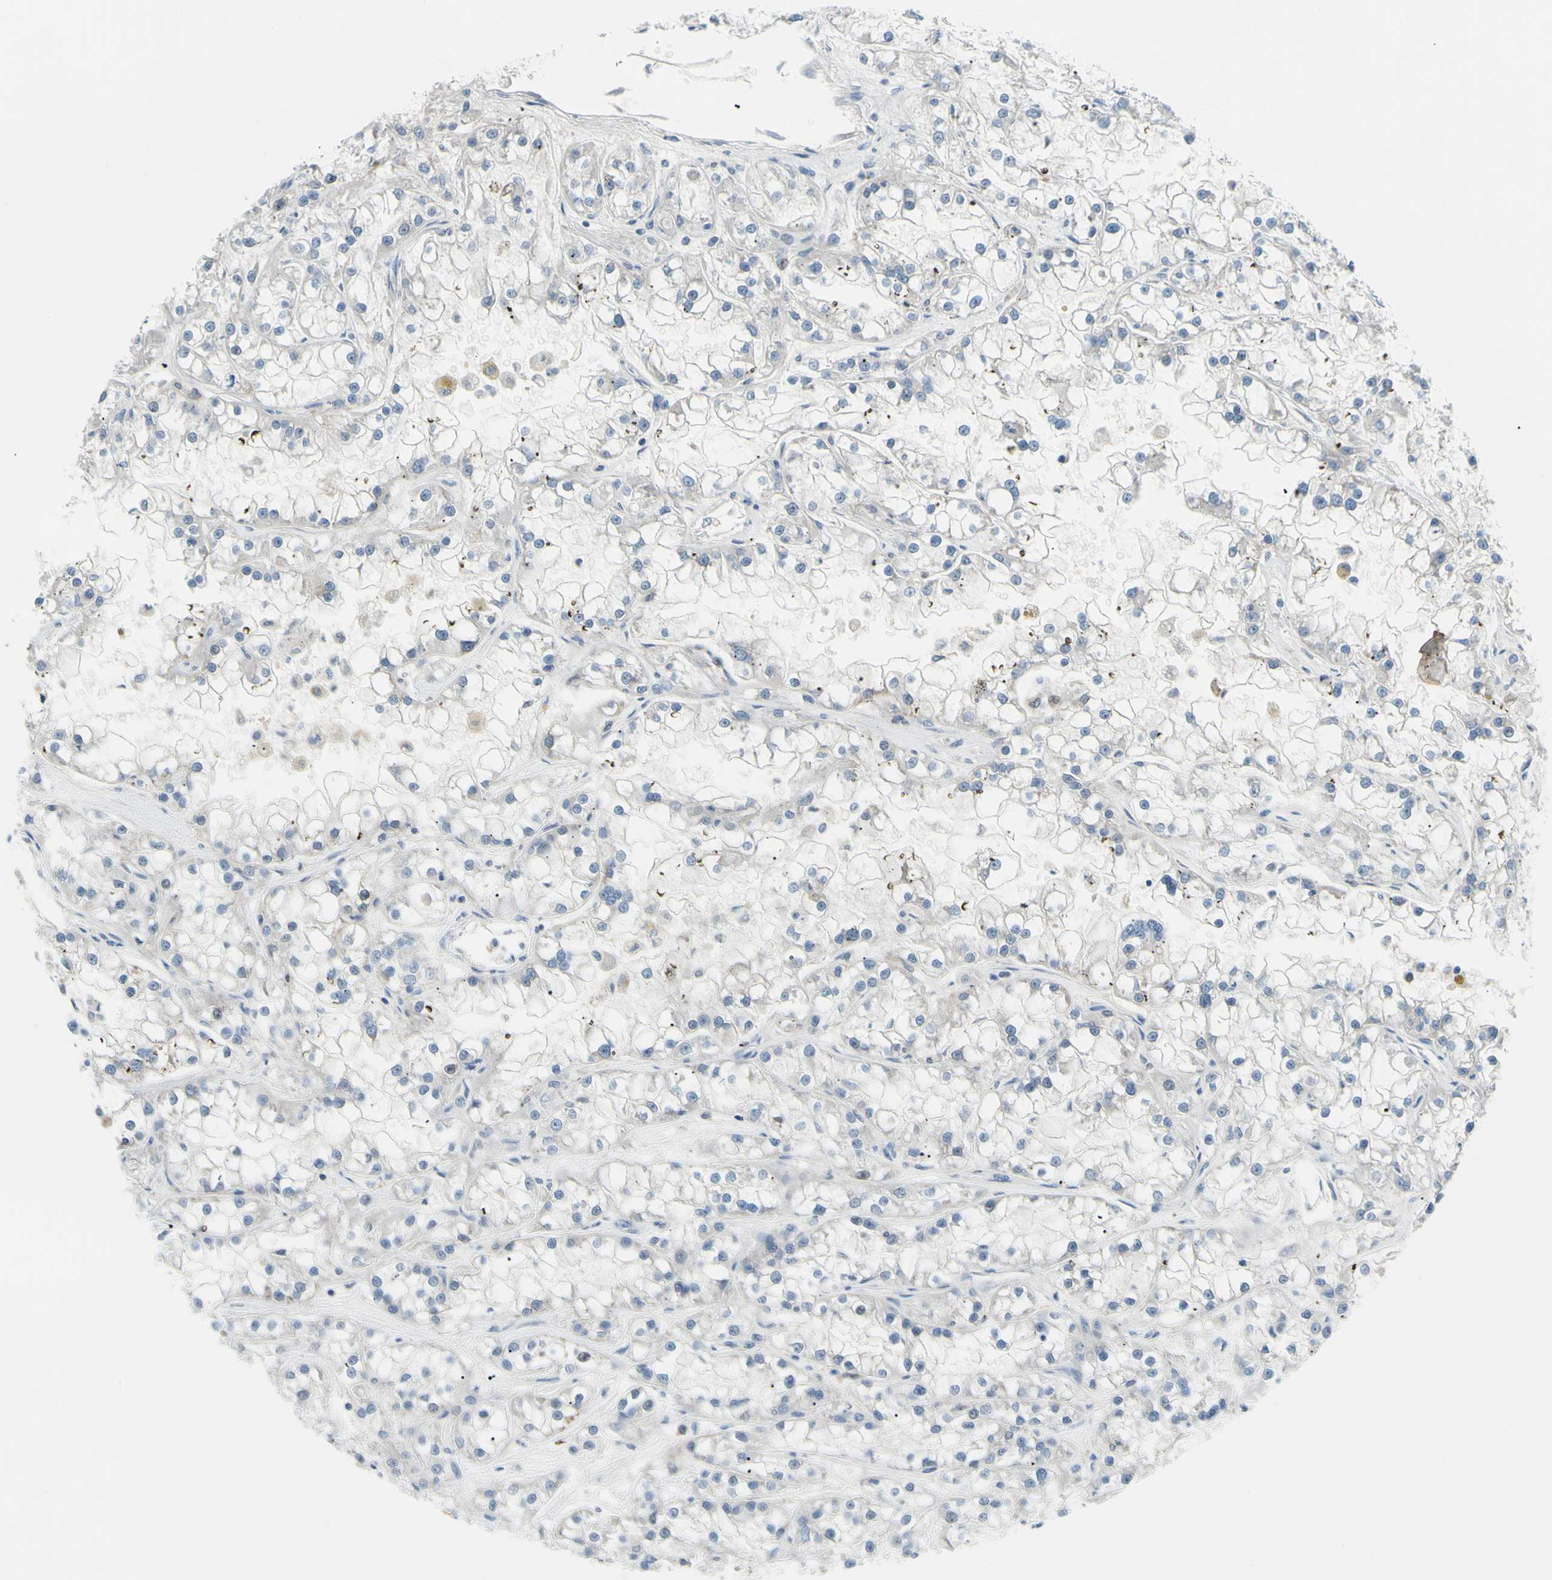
{"staining": {"intensity": "negative", "quantity": "none", "location": "none"}, "tissue": "renal cancer", "cell_type": "Tumor cells", "image_type": "cancer", "snomed": [{"axis": "morphology", "description": "Adenocarcinoma, NOS"}, {"axis": "topography", "description": "Kidney"}], "caption": "This micrograph is of renal adenocarcinoma stained with immunohistochemistry to label a protein in brown with the nuclei are counter-stained blue. There is no expression in tumor cells.", "gene": "PAK2", "patient": {"sex": "female", "age": 52}}